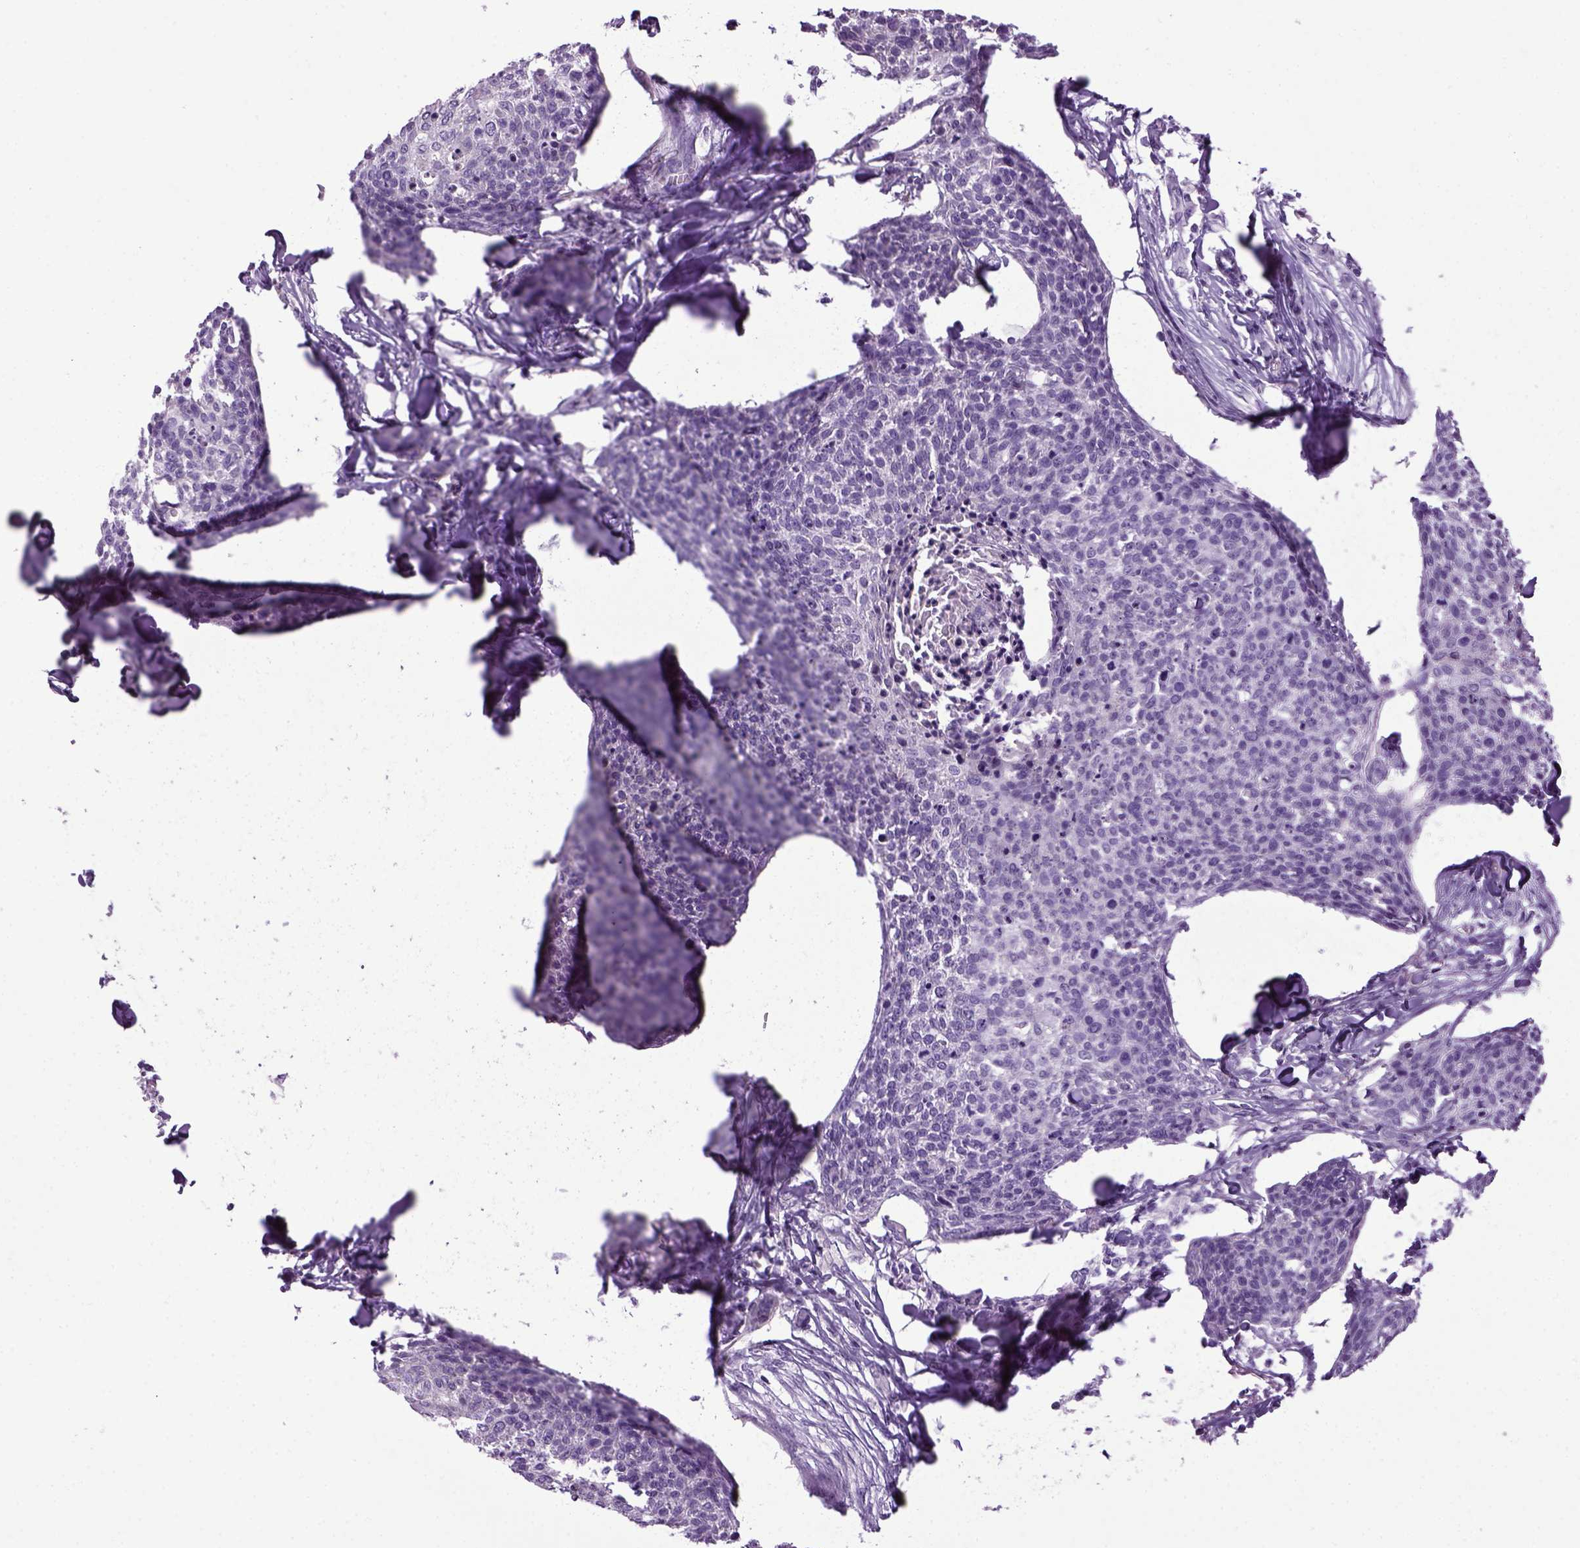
{"staining": {"intensity": "negative", "quantity": "none", "location": "none"}, "tissue": "skin cancer", "cell_type": "Tumor cells", "image_type": "cancer", "snomed": [{"axis": "morphology", "description": "Squamous cell carcinoma, NOS"}, {"axis": "topography", "description": "Skin"}, {"axis": "topography", "description": "Vulva"}], "caption": "This is an IHC image of skin cancer. There is no expression in tumor cells.", "gene": "HMCN2", "patient": {"sex": "female", "age": 75}}